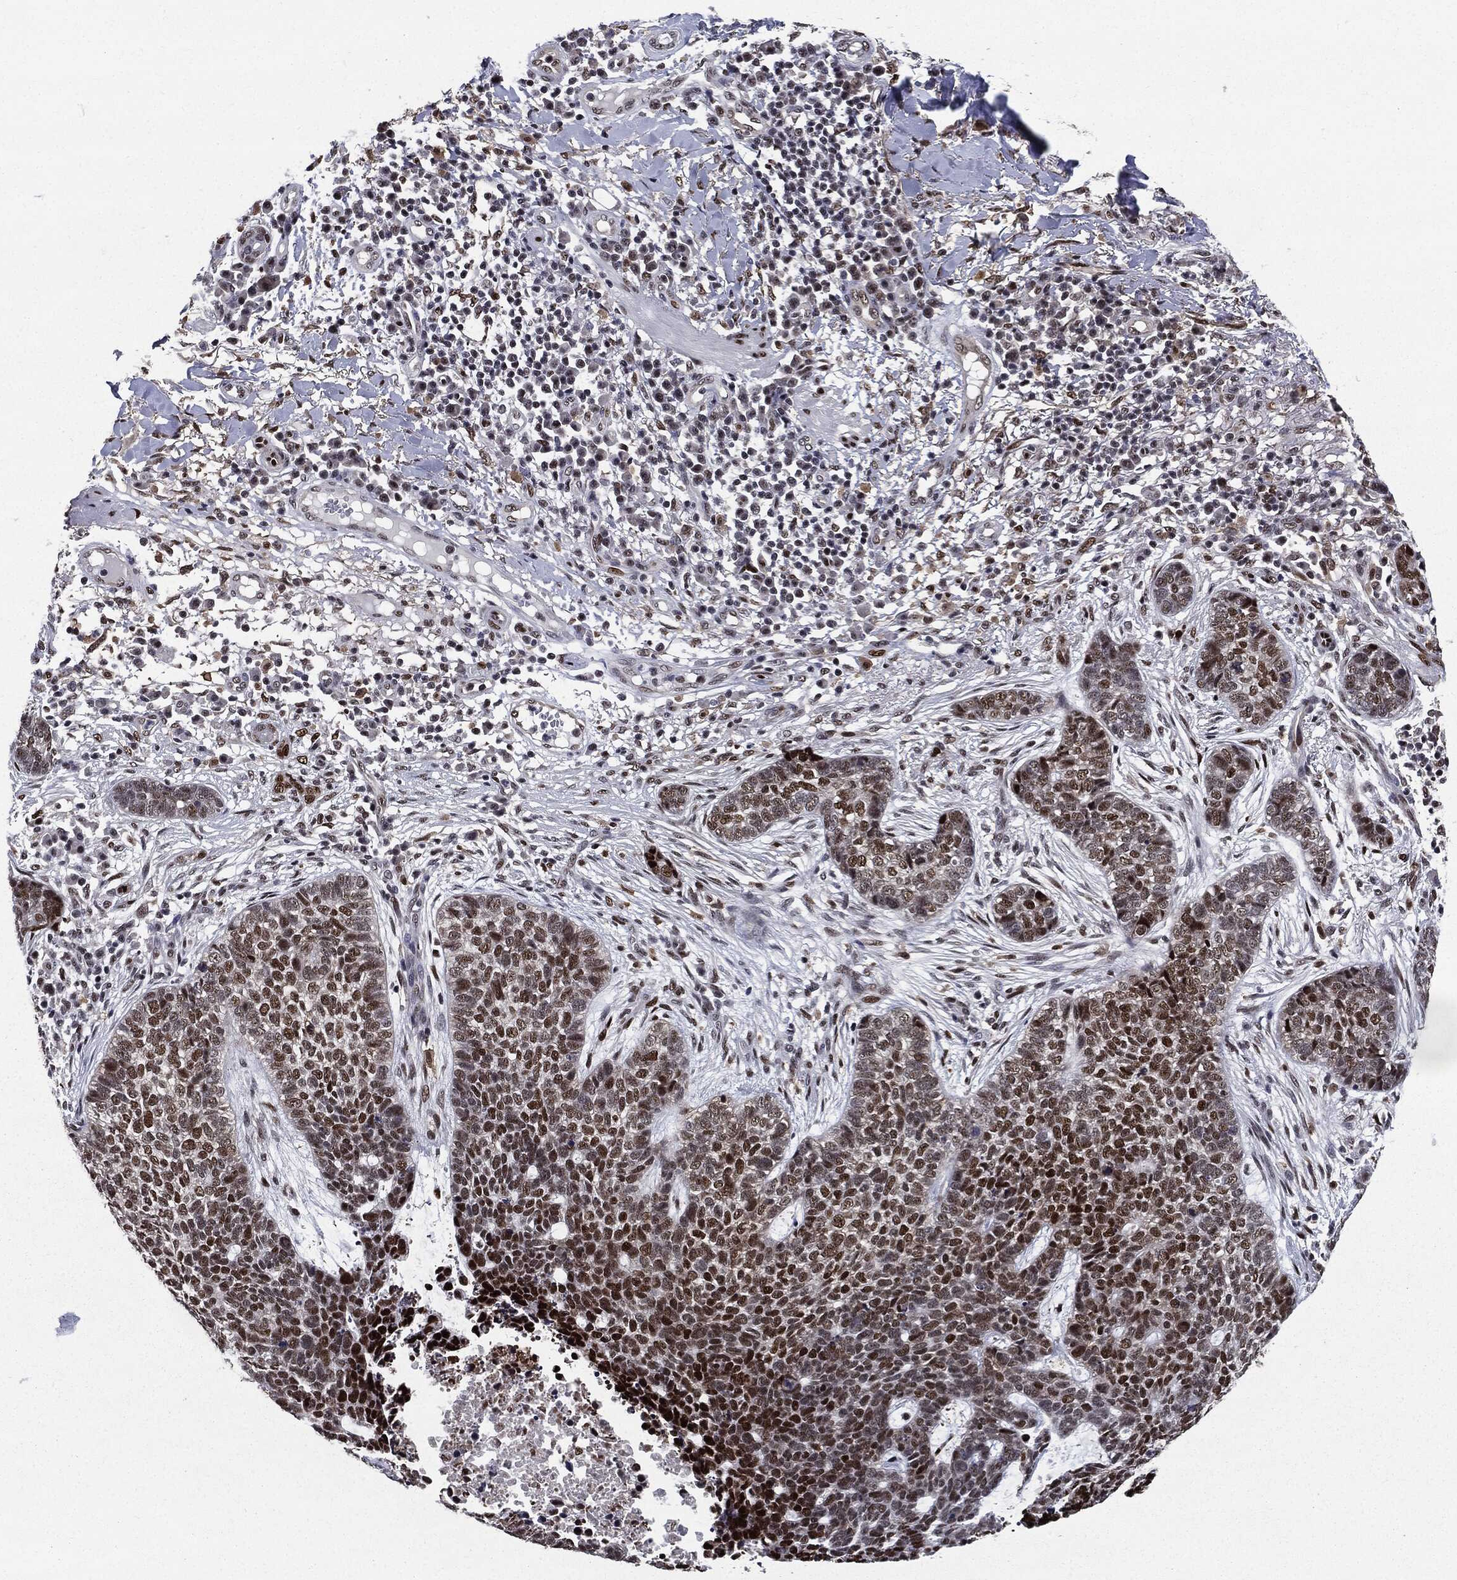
{"staining": {"intensity": "strong", "quantity": "25%-75%", "location": "nuclear"}, "tissue": "skin cancer", "cell_type": "Tumor cells", "image_type": "cancer", "snomed": [{"axis": "morphology", "description": "Squamous cell carcinoma, NOS"}, {"axis": "topography", "description": "Skin"}], "caption": "Skin squamous cell carcinoma stained with a brown dye shows strong nuclear positive positivity in about 25%-75% of tumor cells.", "gene": "JUN", "patient": {"sex": "male", "age": 88}}